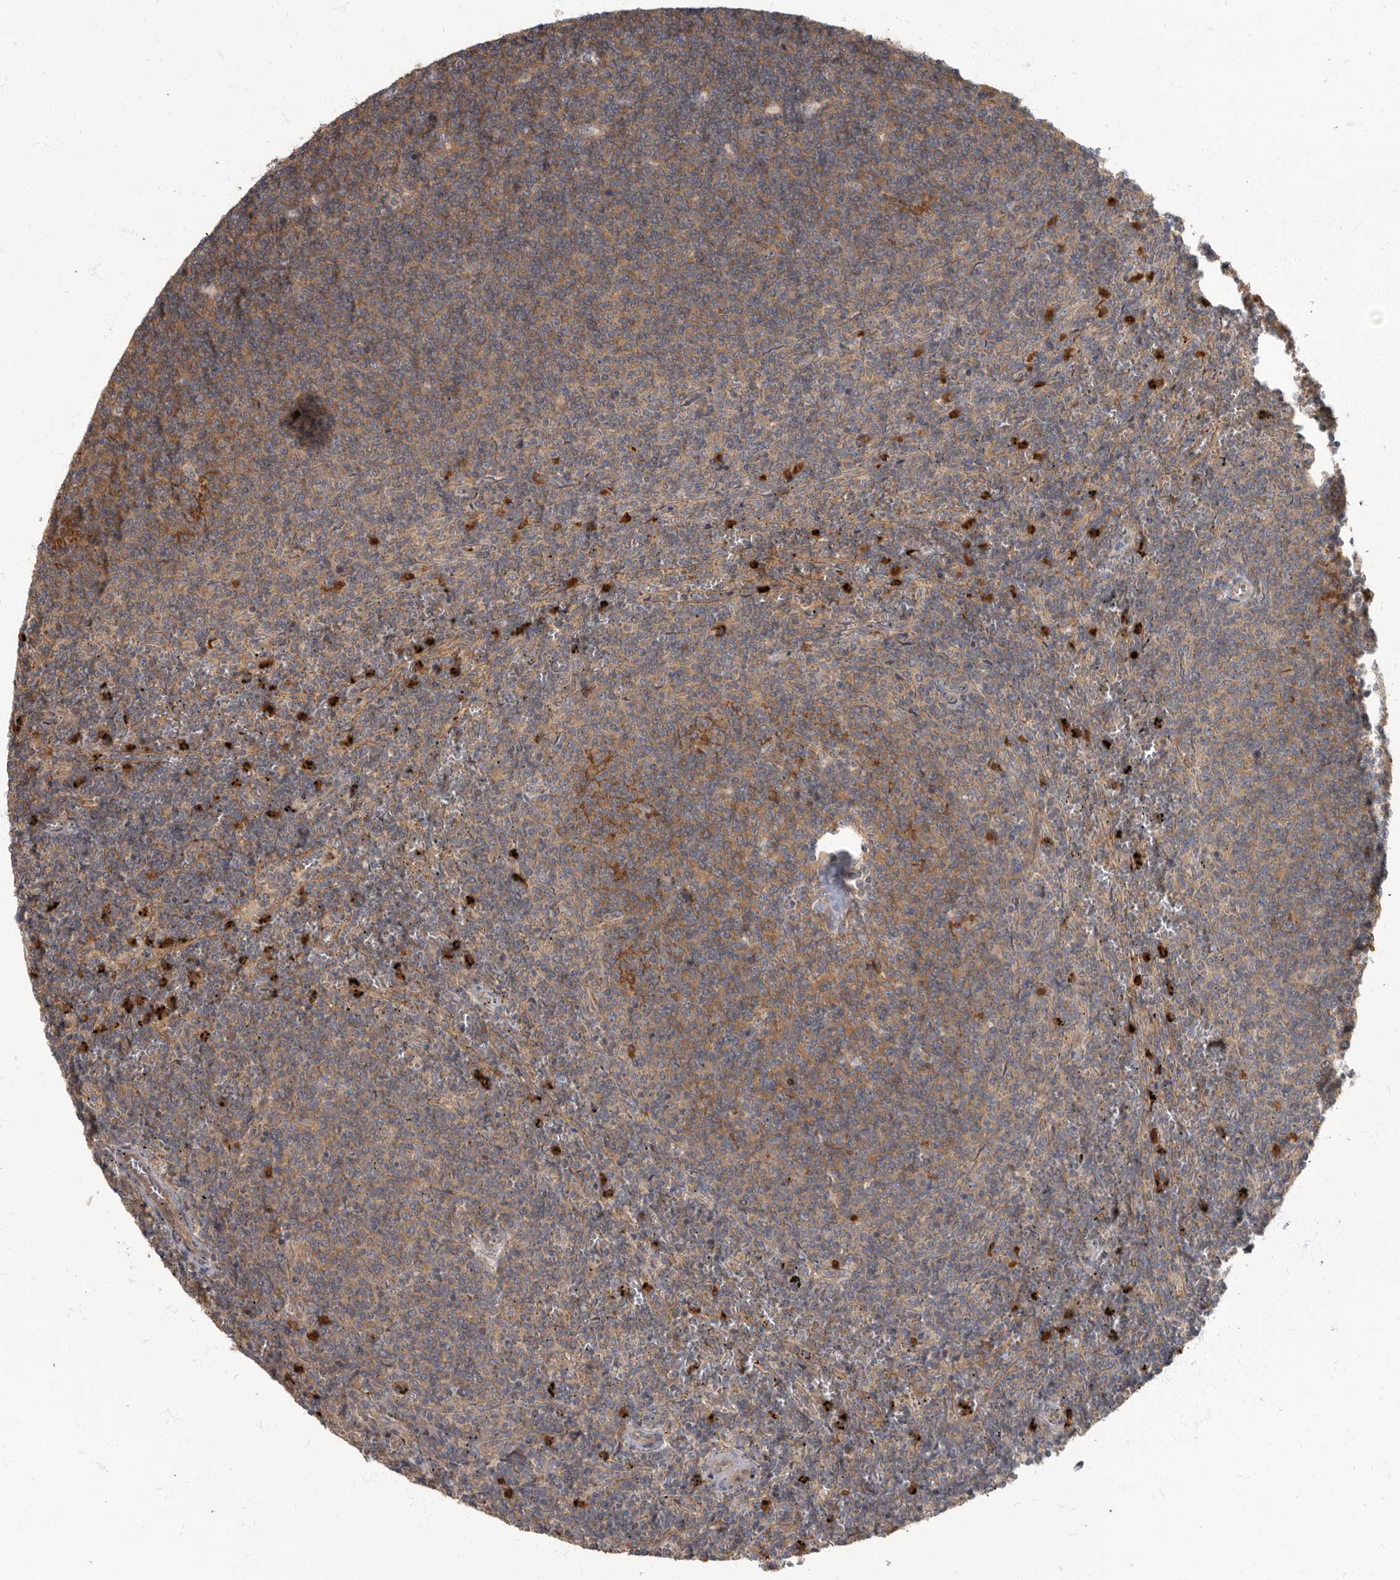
{"staining": {"intensity": "strong", "quantity": "<25%", "location": "cytoplasmic/membranous"}, "tissue": "lymphoma", "cell_type": "Tumor cells", "image_type": "cancer", "snomed": [{"axis": "morphology", "description": "Malignant lymphoma, non-Hodgkin's type, Low grade"}, {"axis": "topography", "description": "Spleen"}], "caption": "Immunohistochemistry (DAB) staining of low-grade malignant lymphoma, non-Hodgkin's type displays strong cytoplasmic/membranous protein expression in approximately <25% of tumor cells. The staining was performed using DAB, with brown indicating positive protein expression. Nuclei are stained blue with hematoxylin.", "gene": "DAAM1", "patient": {"sex": "female", "age": 50}}